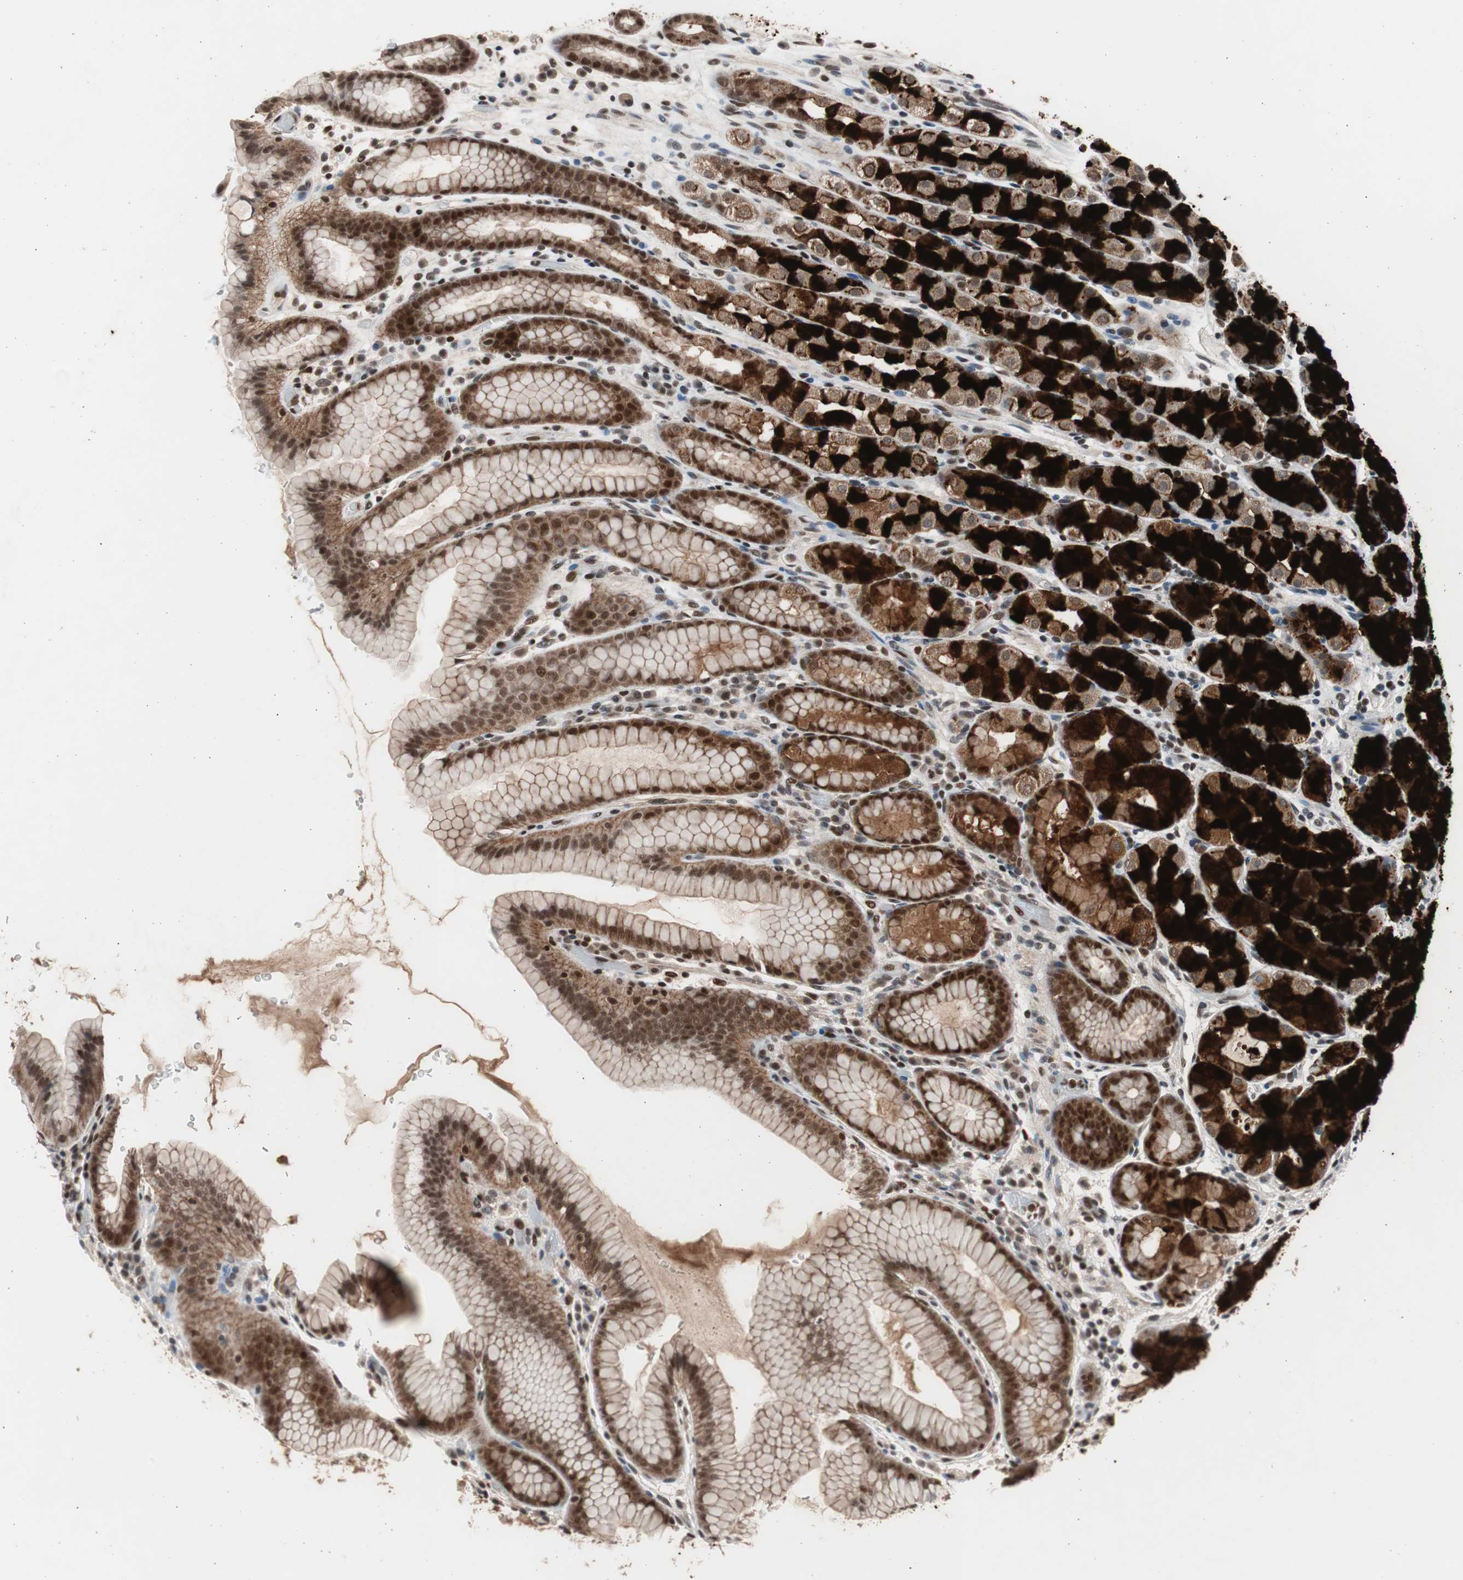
{"staining": {"intensity": "strong", "quantity": ">75%", "location": "cytoplasmic/membranous,nuclear"}, "tissue": "stomach", "cell_type": "Glandular cells", "image_type": "normal", "snomed": [{"axis": "morphology", "description": "Normal tissue, NOS"}, {"axis": "topography", "description": "Stomach, upper"}], "caption": "This photomicrograph displays IHC staining of benign stomach, with high strong cytoplasmic/membranous,nuclear staining in about >75% of glandular cells.", "gene": "RPA1", "patient": {"sex": "male", "age": 68}}